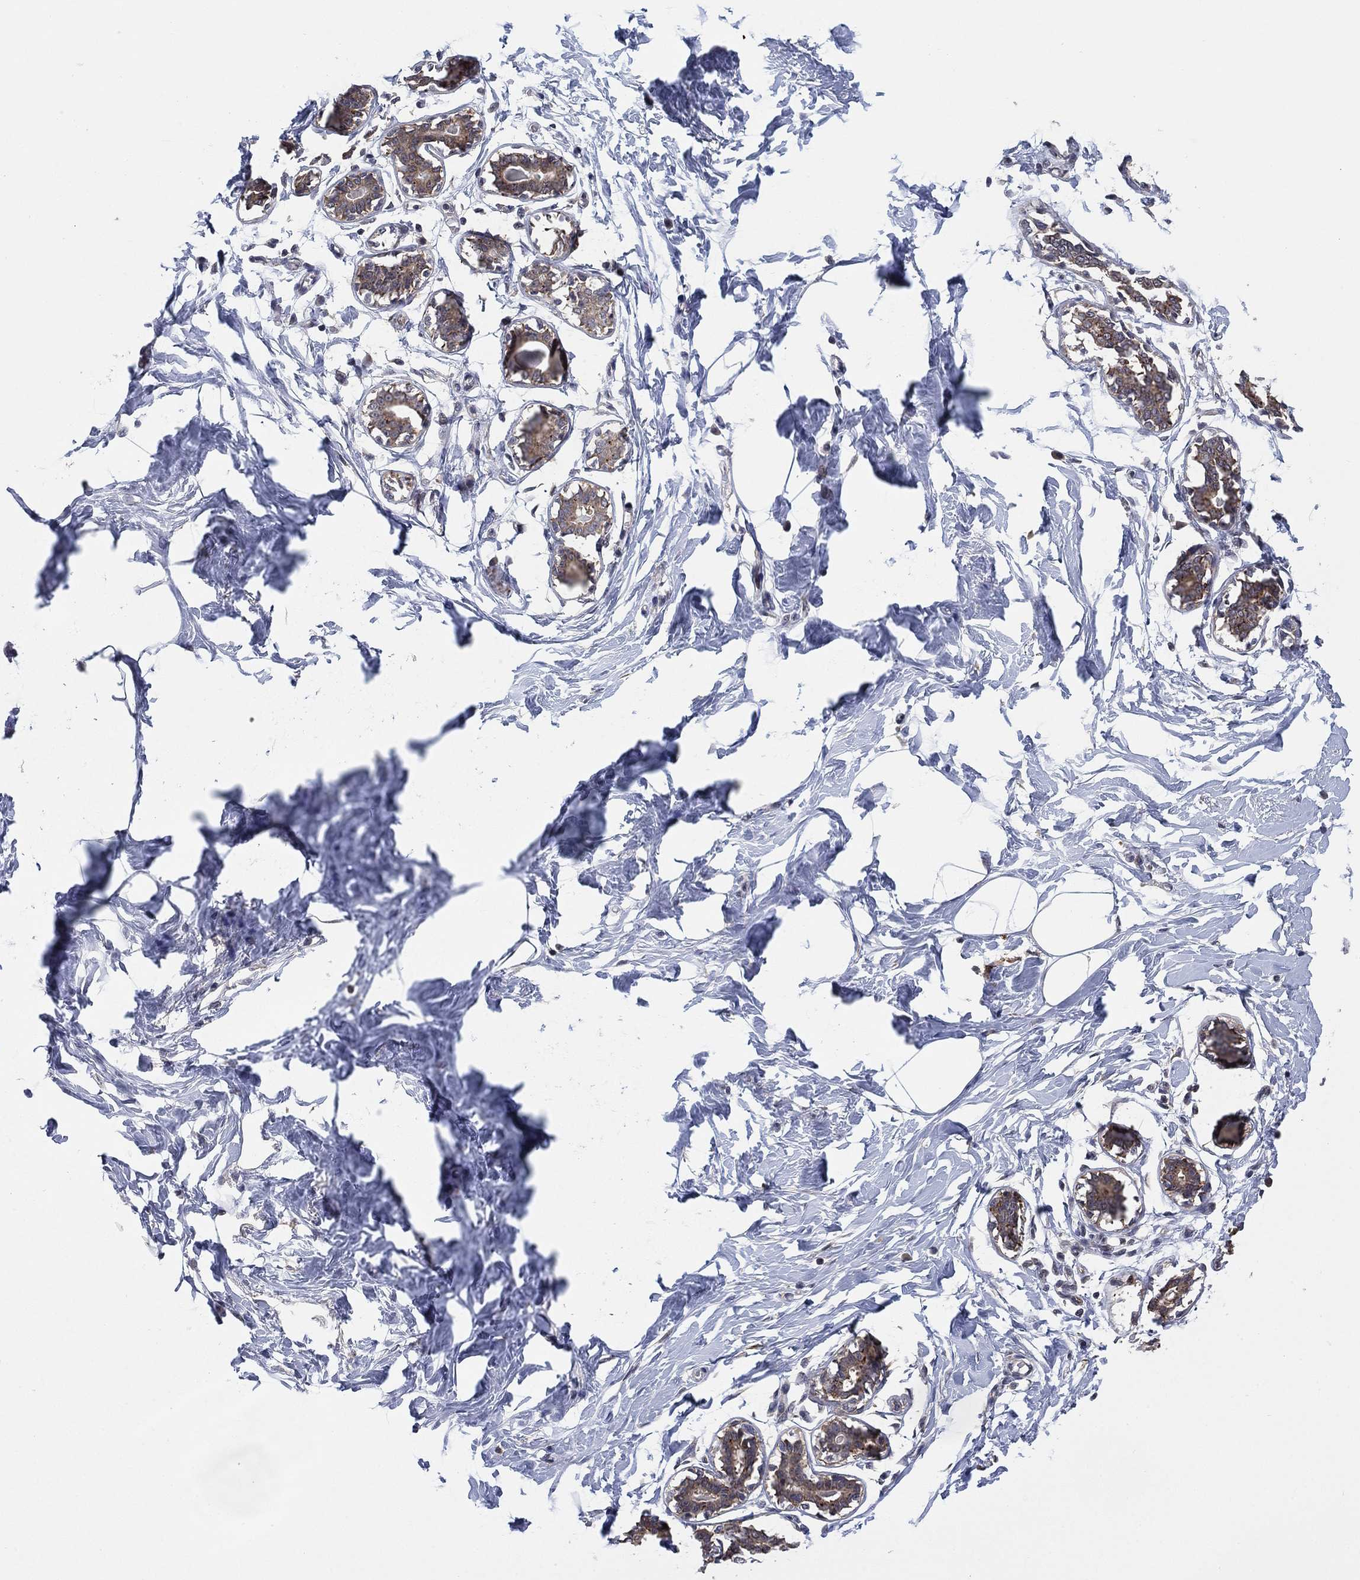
{"staining": {"intensity": "negative", "quantity": "none", "location": "none"}, "tissue": "breast", "cell_type": "Adipocytes", "image_type": "normal", "snomed": [{"axis": "morphology", "description": "Normal tissue, NOS"}, {"axis": "morphology", "description": "Lobular carcinoma, in situ"}, {"axis": "topography", "description": "Breast"}], "caption": "The image demonstrates no staining of adipocytes in normal breast.", "gene": "SELENOO", "patient": {"sex": "female", "age": 35}}